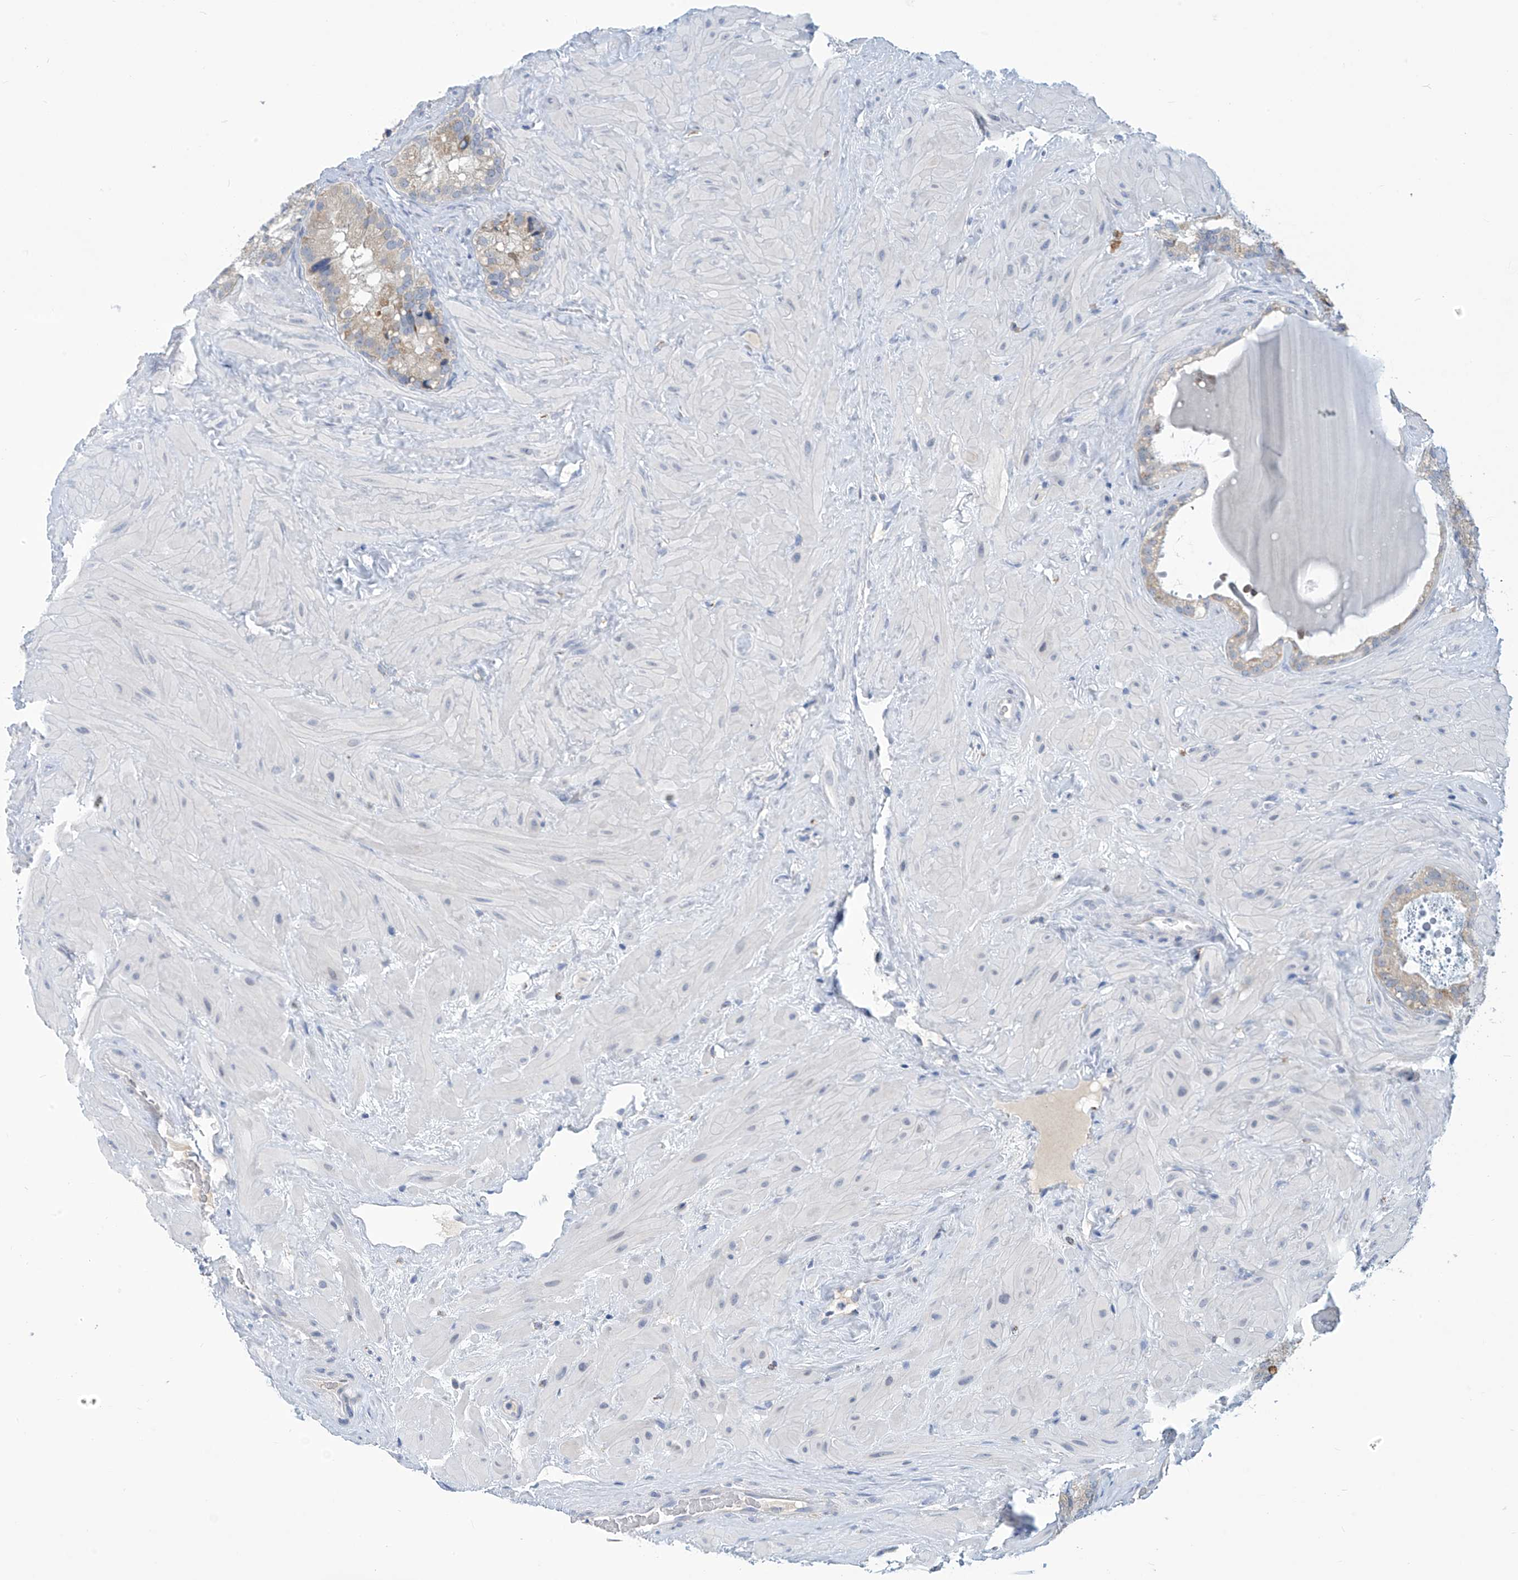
{"staining": {"intensity": "moderate", "quantity": "25%-75%", "location": "cytoplasmic/membranous"}, "tissue": "seminal vesicle", "cell_type": "Glandular cells", "image_type": "normal", "snomed": [{"axis": "morphology", "description": "Normal tissue, NOS"}, {"axis": "topography", "description": "Prostate"}, {"axis": "topography", "description": "Seminal veicle"}], "caption": "About 25%-75% of glandular cells in normal seminal vesicle display moderate cytoplasmic/membranous protein positivity as visualized by brown immunohistochemical staining.", "gene": "IBA57", "patient": {"sex": "male", "age": 68}}